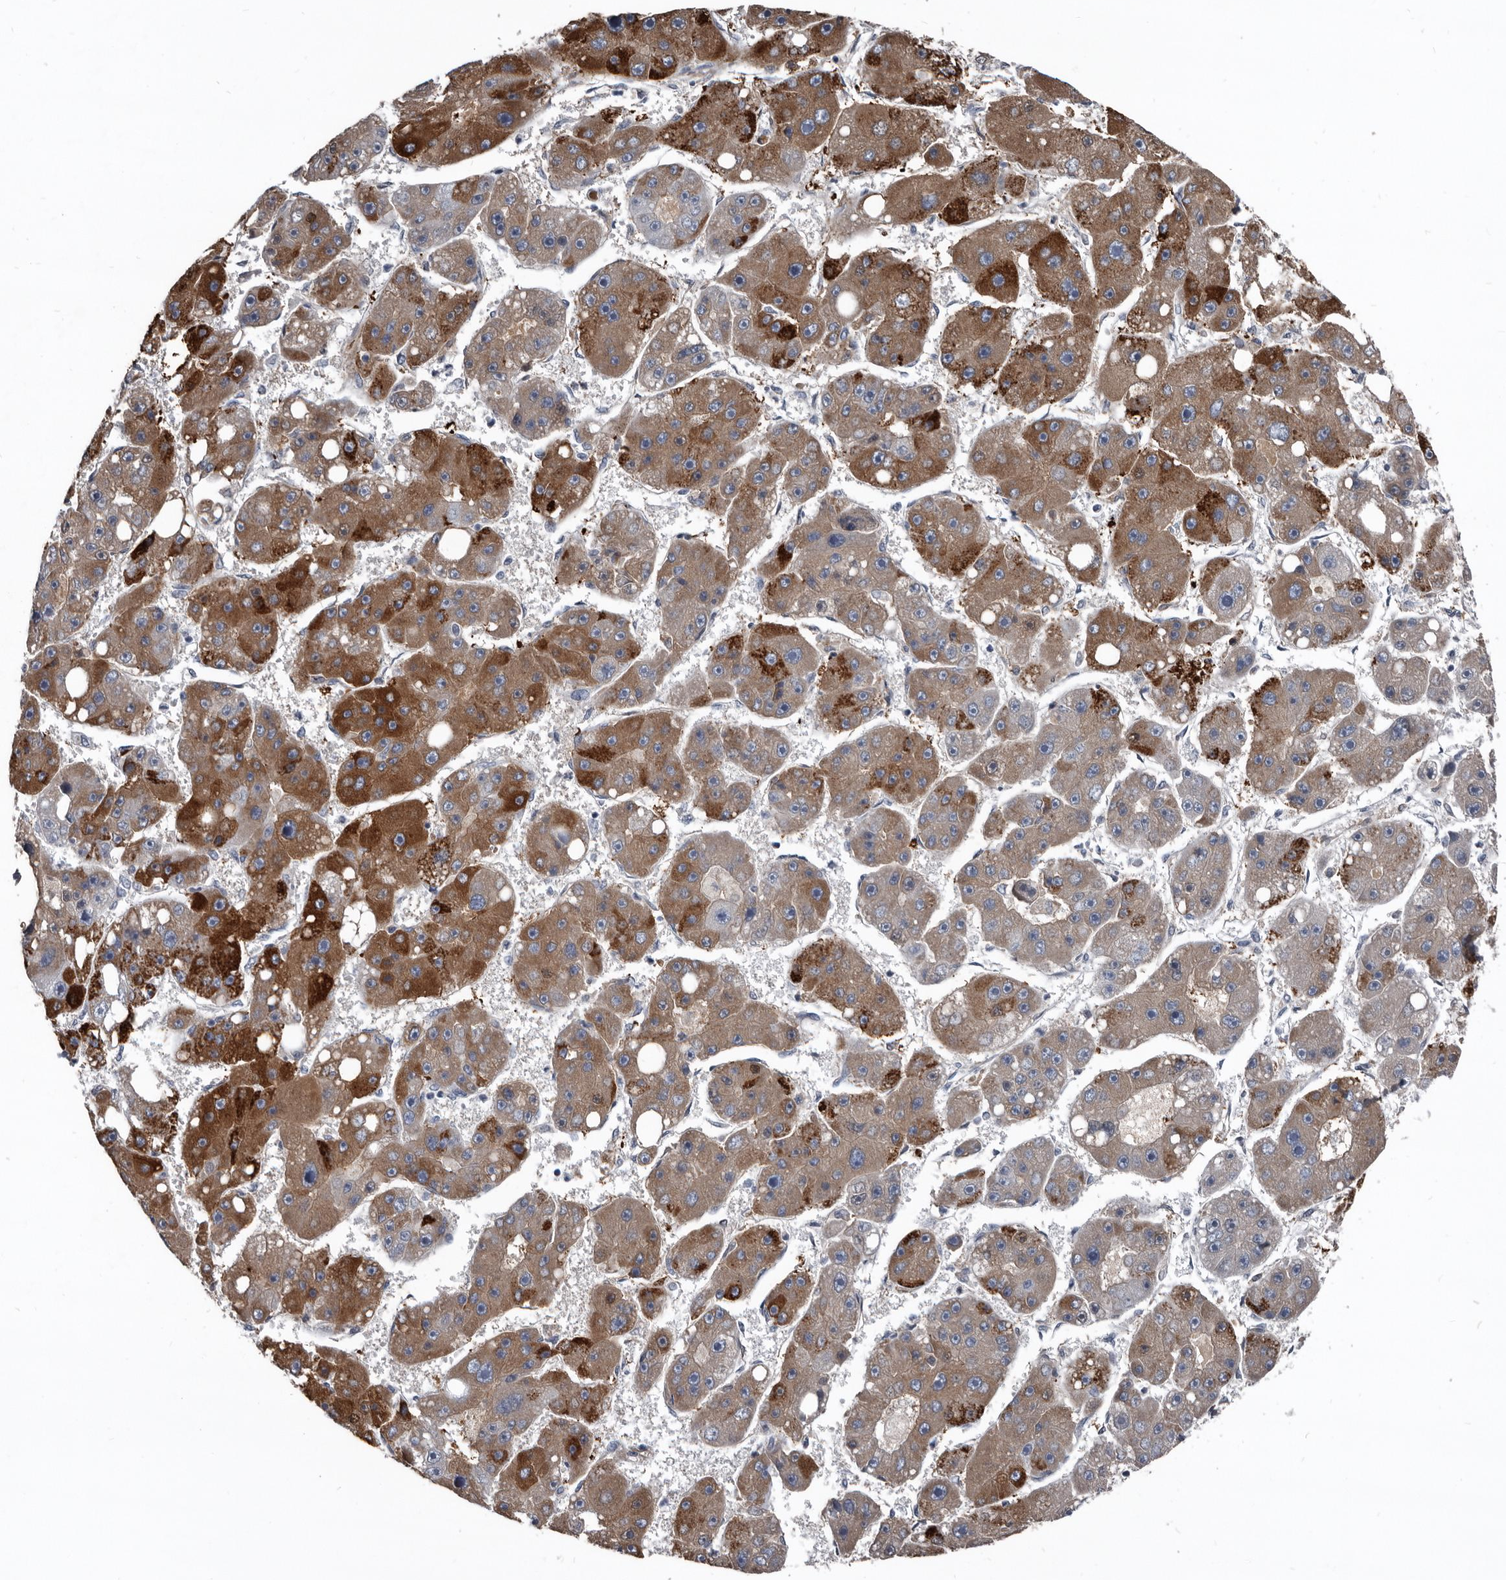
{"staining": {"intensity": "strong", "quantity": ">75%", "location": "cytoplasmic/membranous"}, "tissue": "liver cancer", "cell_type": "Tumor cells", "image_type": "cancer", "snomed": [{"axis": "morphology", "description": "Carcinoma, Hepatocellular, NOS"}, {"axis": "topography", "description": "Liver"}], "caption": "Immunohistochemistry staining of liver cancer, which displays high levels of strong cytoplasmic/membranous positivity in approximately >75% of tumor cells indicating strong cytoplasmic/membranous protein positivity. The staining was performed using DAB (brown) for protein detection and nuclei were counterstained in hematoxylin (blue).", "gene": "GREB1", "patient": {"sex": "female", "age": 61}}